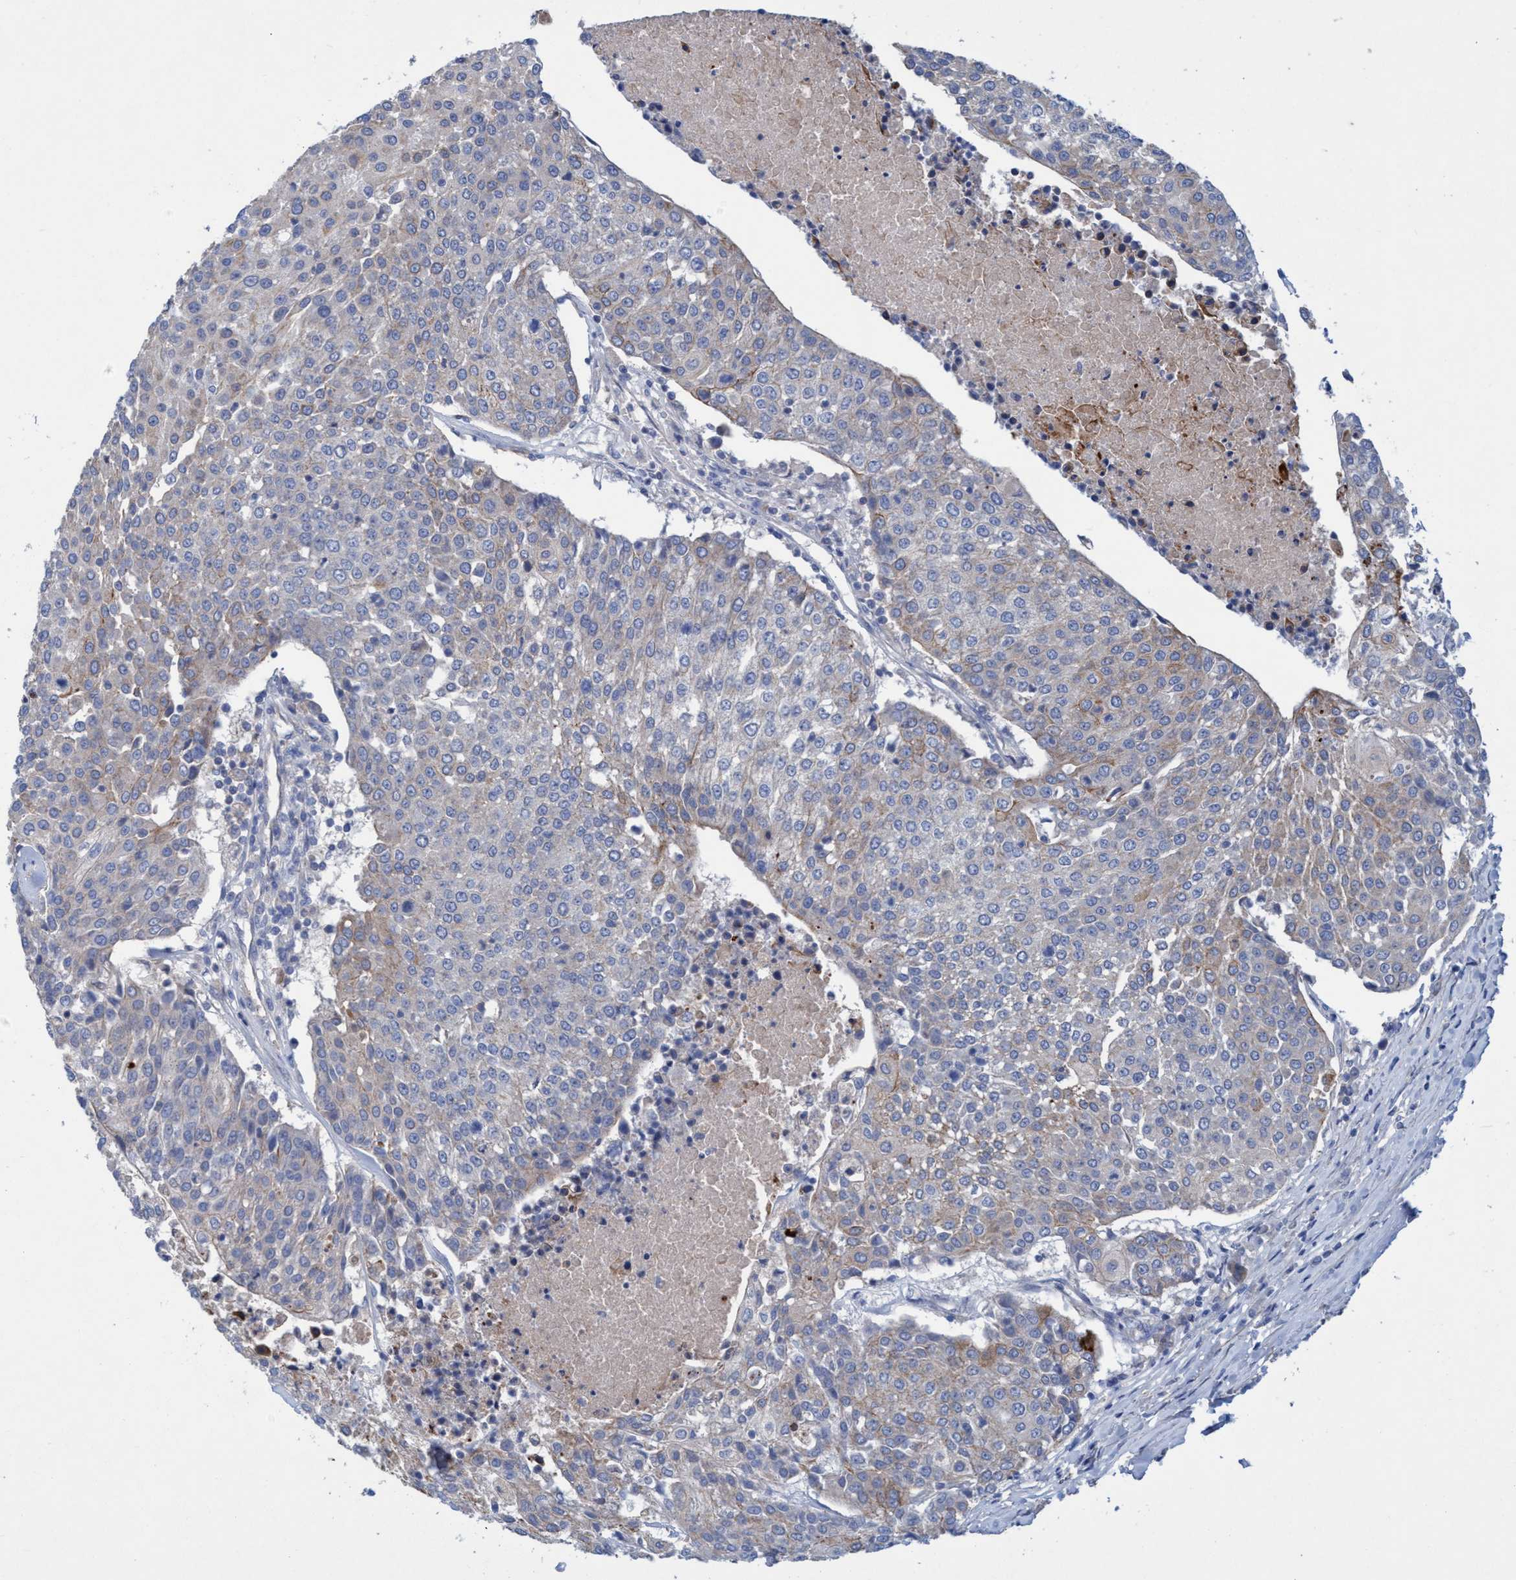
{"staining": {"intensity": "moderate", "quantity": "<25%", "location": "cytoplasmic/membranous"}, "tissue": "urothelial cancer", "cell_type": "Tumor cells", "image_type": "cancer", "snomed": [{"axis": "morphology", "description": "Urothelial carcinoma, High grade"}, {"axis": "topography", "description": "Urinary bladder"}], "caption": "Immunohistochemical staining of human urothelial cancer shows low levels of moderate cytoplasmic/membranous protein staining in approximately <25% of tumor cells. (brown staining indicates protein expression, while blue staining denotes nuclei).", "gene": "GULP1", "patient": {"sex": "female", "age": 85}}